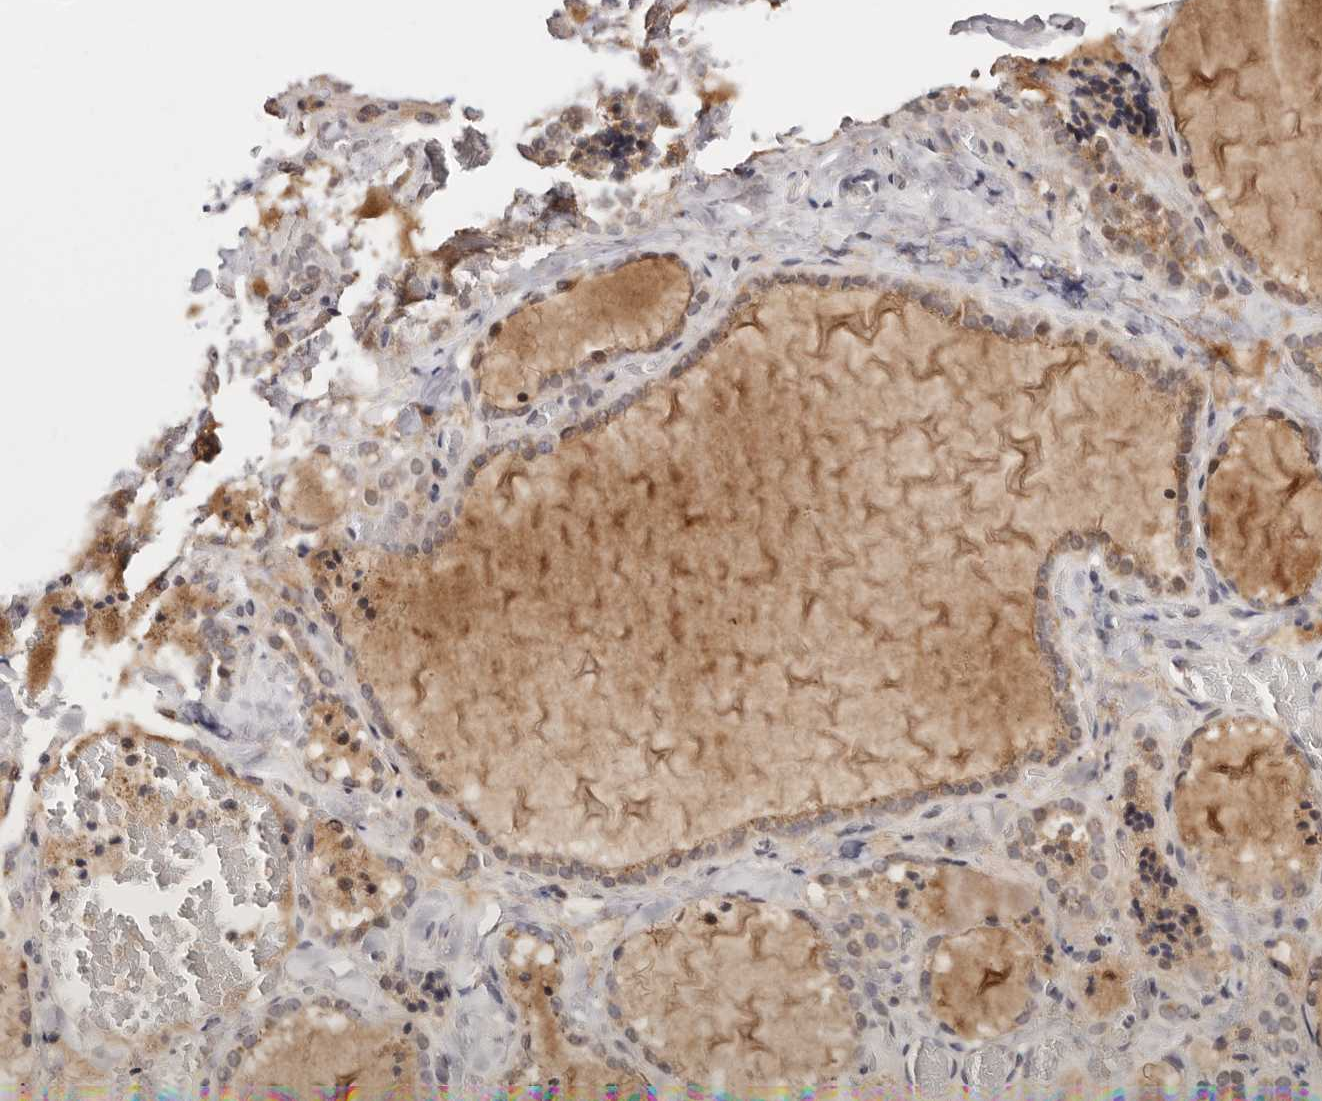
{"staining": {"intensity": "moderate", "quantity": ">75%", "location": "cytoplasmic/membranous,nuclear"}, "tissue": "thyroid gland", "cell_type": "Glandular cells", "image_type": "normal", "snomed": [{"axis": "morphology", "description": "Normal tissue, NOS"}, {"axis": "topography", "description": "Thyroid gland"}], "caption": "Moderate cytoplasmic/membranous,nuclear protein positivity is present in about >75% of glandular cells in thyroid gland.", "gene": "MED8", "patient": {"sex": "female", "age": 22}}